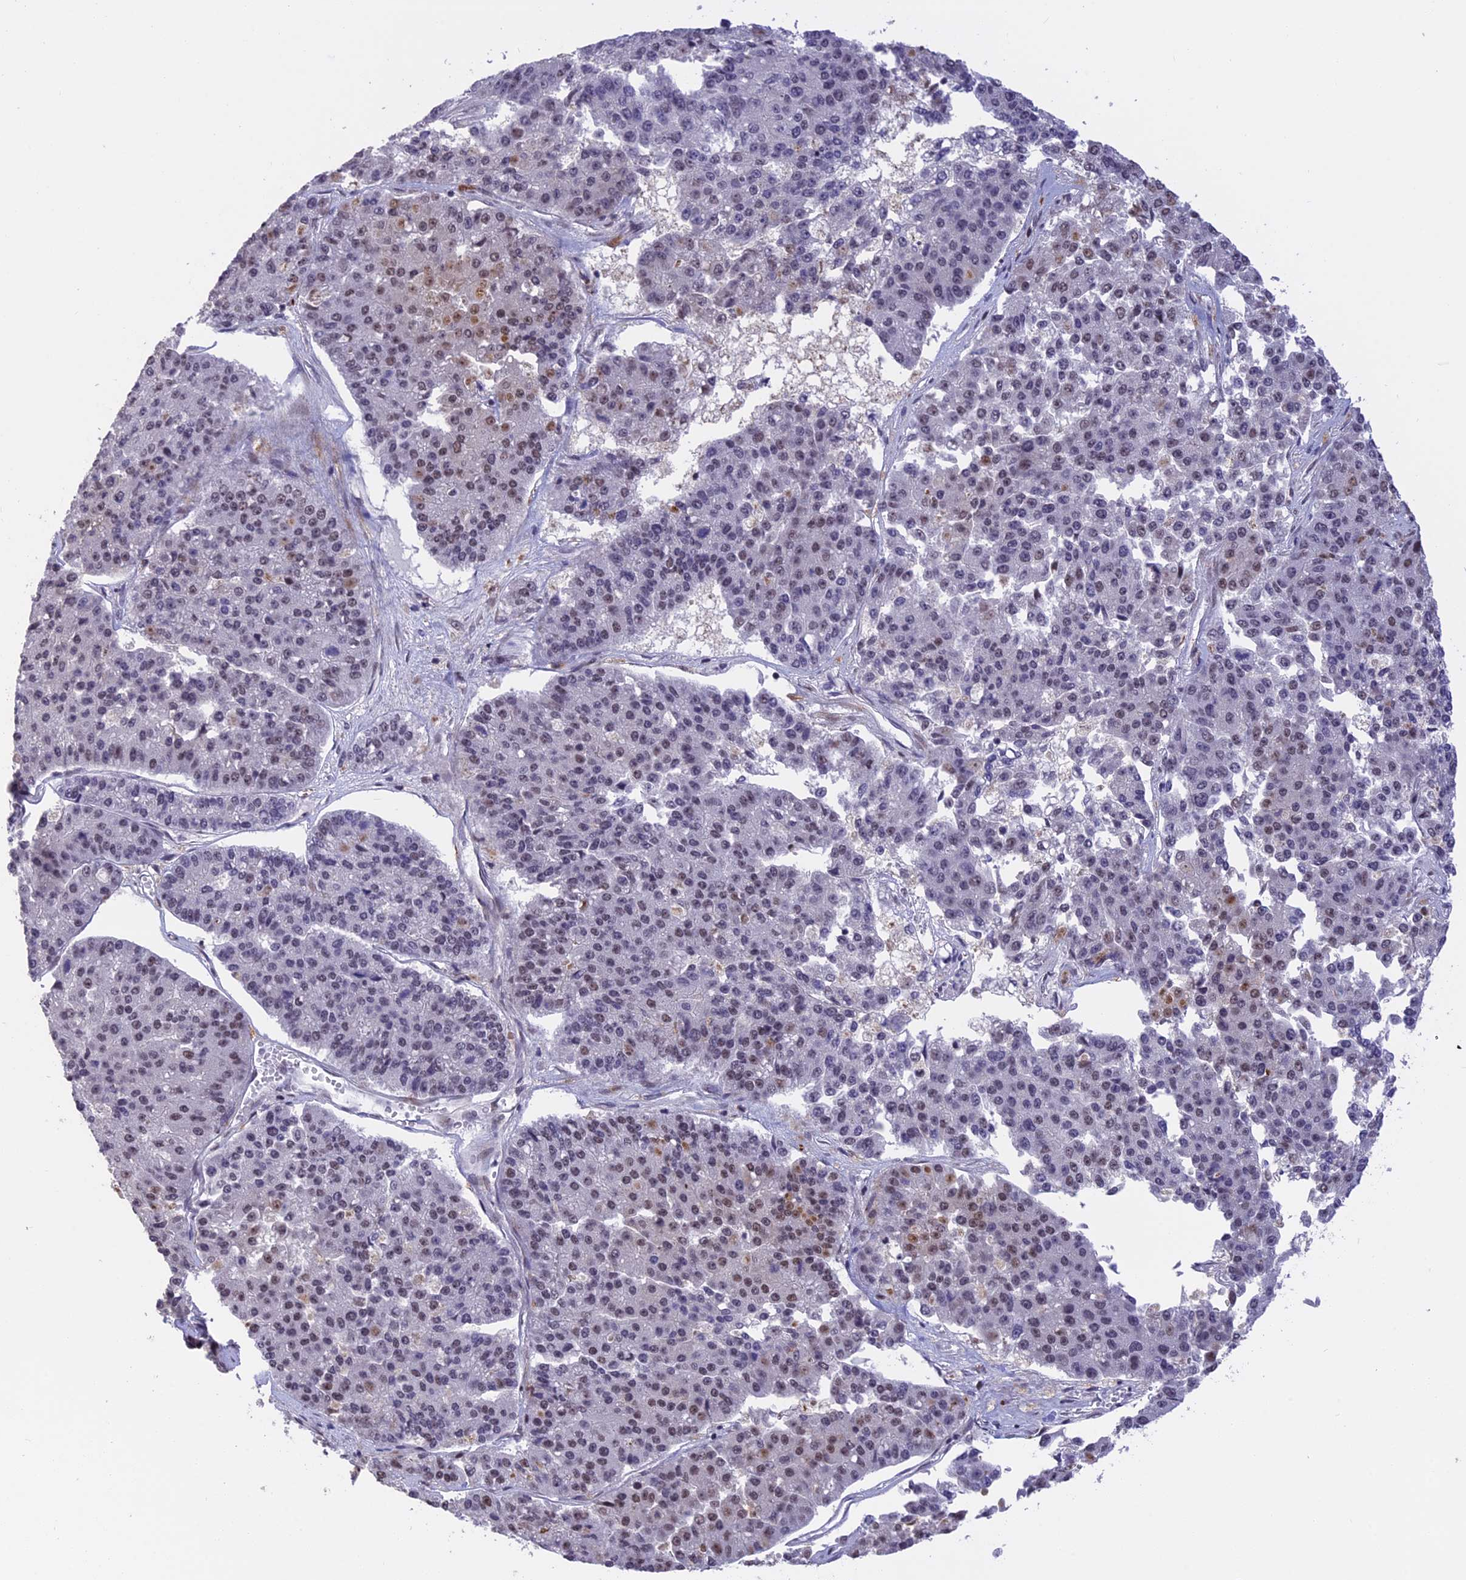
{"staining": {"intensity": "weak", "quantity": "25%-75%", "location": "nuclear"}, "tissue": "pancreatic cancer", "cell_type": "Tumor cells", "image_type": "cancer", "snomed": [{"axis": "morphology", "description": "Adenocarcinoma, NOS"}, {"axis": "topography", "description": "Pancreas"}], "caption": "There is low levels of weak nuclear expression in tumor cells of pancreatic adenocarcinoma, as demonstrated by immunohistochemical staining (brown color).", "gene": "POLR2C", "patient": {"sex": "male", "age": 50}}